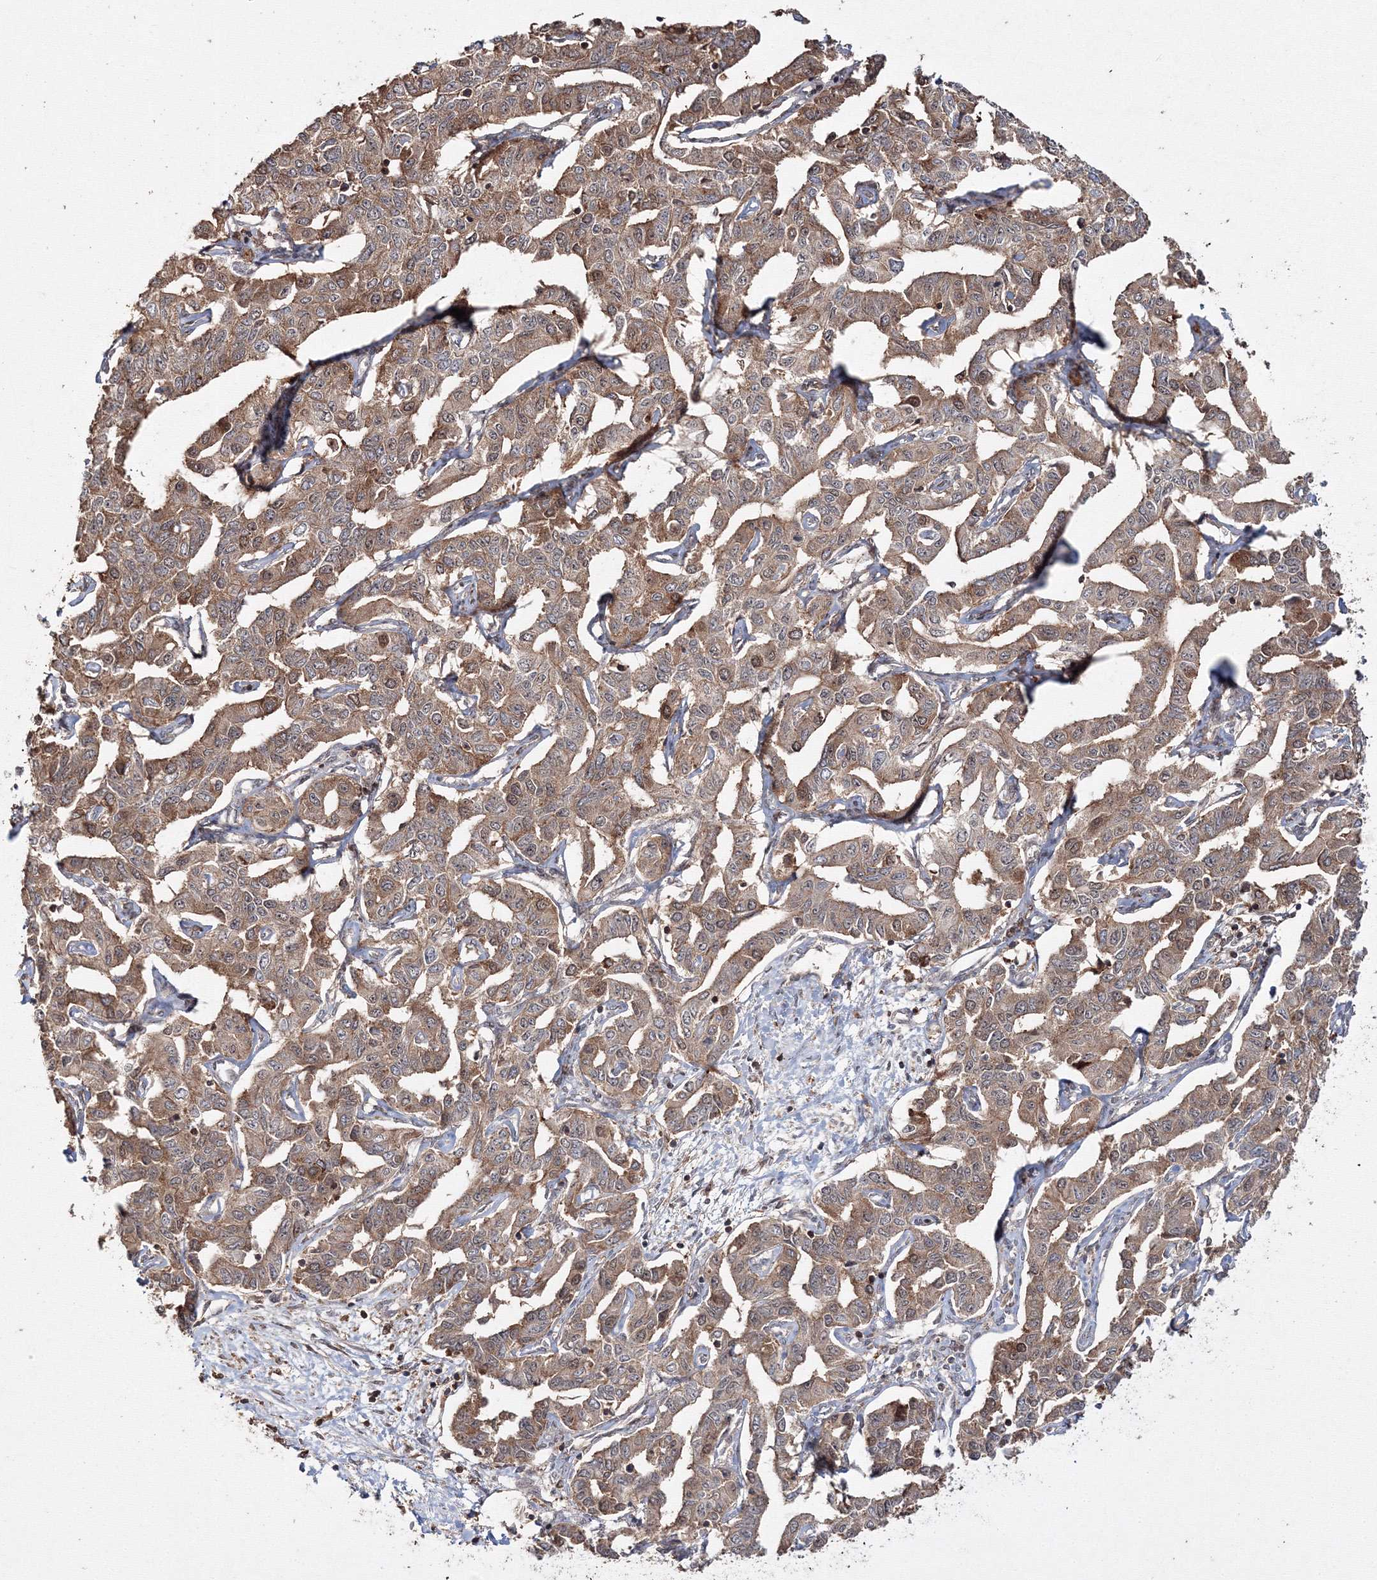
{"staining": {"intensity": "moderate", "quantity": ">75%", "location": "cytoplasmic/membranous"}, "tissue": "liver cancer", "cell_type": "Tumor cells", "image_type": "cancer", "snomed": [{"axis": "morphology", "description": "Cholangiocarcinoma"}, {"axis": "topography", "description": "Liver"}], "caption": "Moderate cytoplasmic/membranous protein positivity is seen in about >75% of tumor cells in cholangiocarcinoma (liver). Nuclei are stained in blue.", "gene": "DDO", "patient": {"sex": "male", "age": 59}}